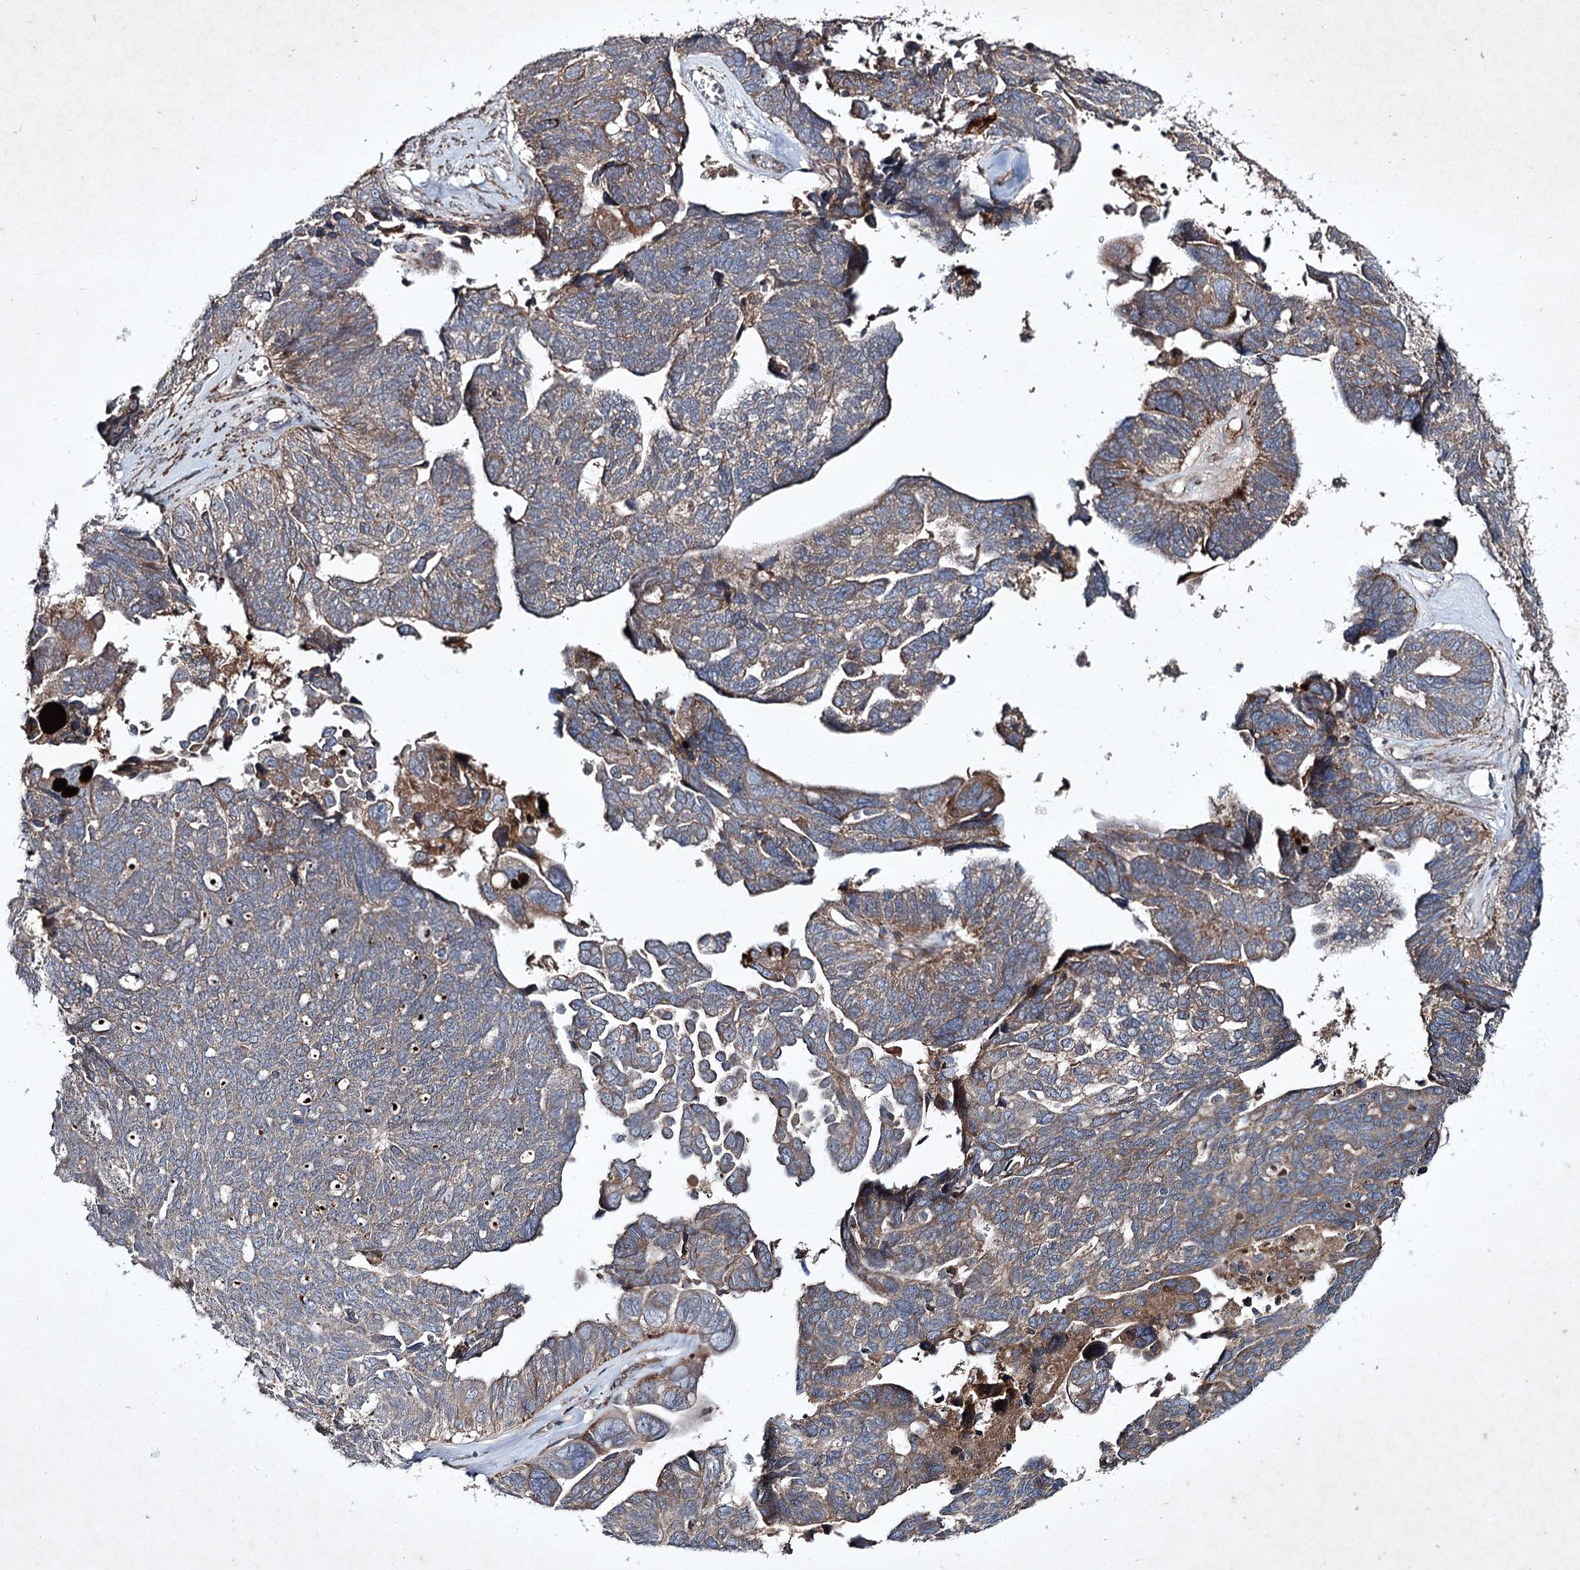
{"staining": {"intensity": "weak", "quantity": "25%-75%", "location": "cytoplasmic/membranous"}, "tissue": "ovarian cancer", "cell_type": "Tumor cells", "image_type": "cancer", "snomed": [{"axis": "morphology", "description": "Cystadenocarcinoma, serous, NOS"}, {"axis": "topography", "description": "Ovary"}], "caption": "Ovarian cancer was stained to show a protein in brown. There is low levels of weak cytoplasmic/membranous staining in approximately 25%-75% of tumor cells.", "gene": "ALG9", "patient": {"sex": "female", "age": 79}}